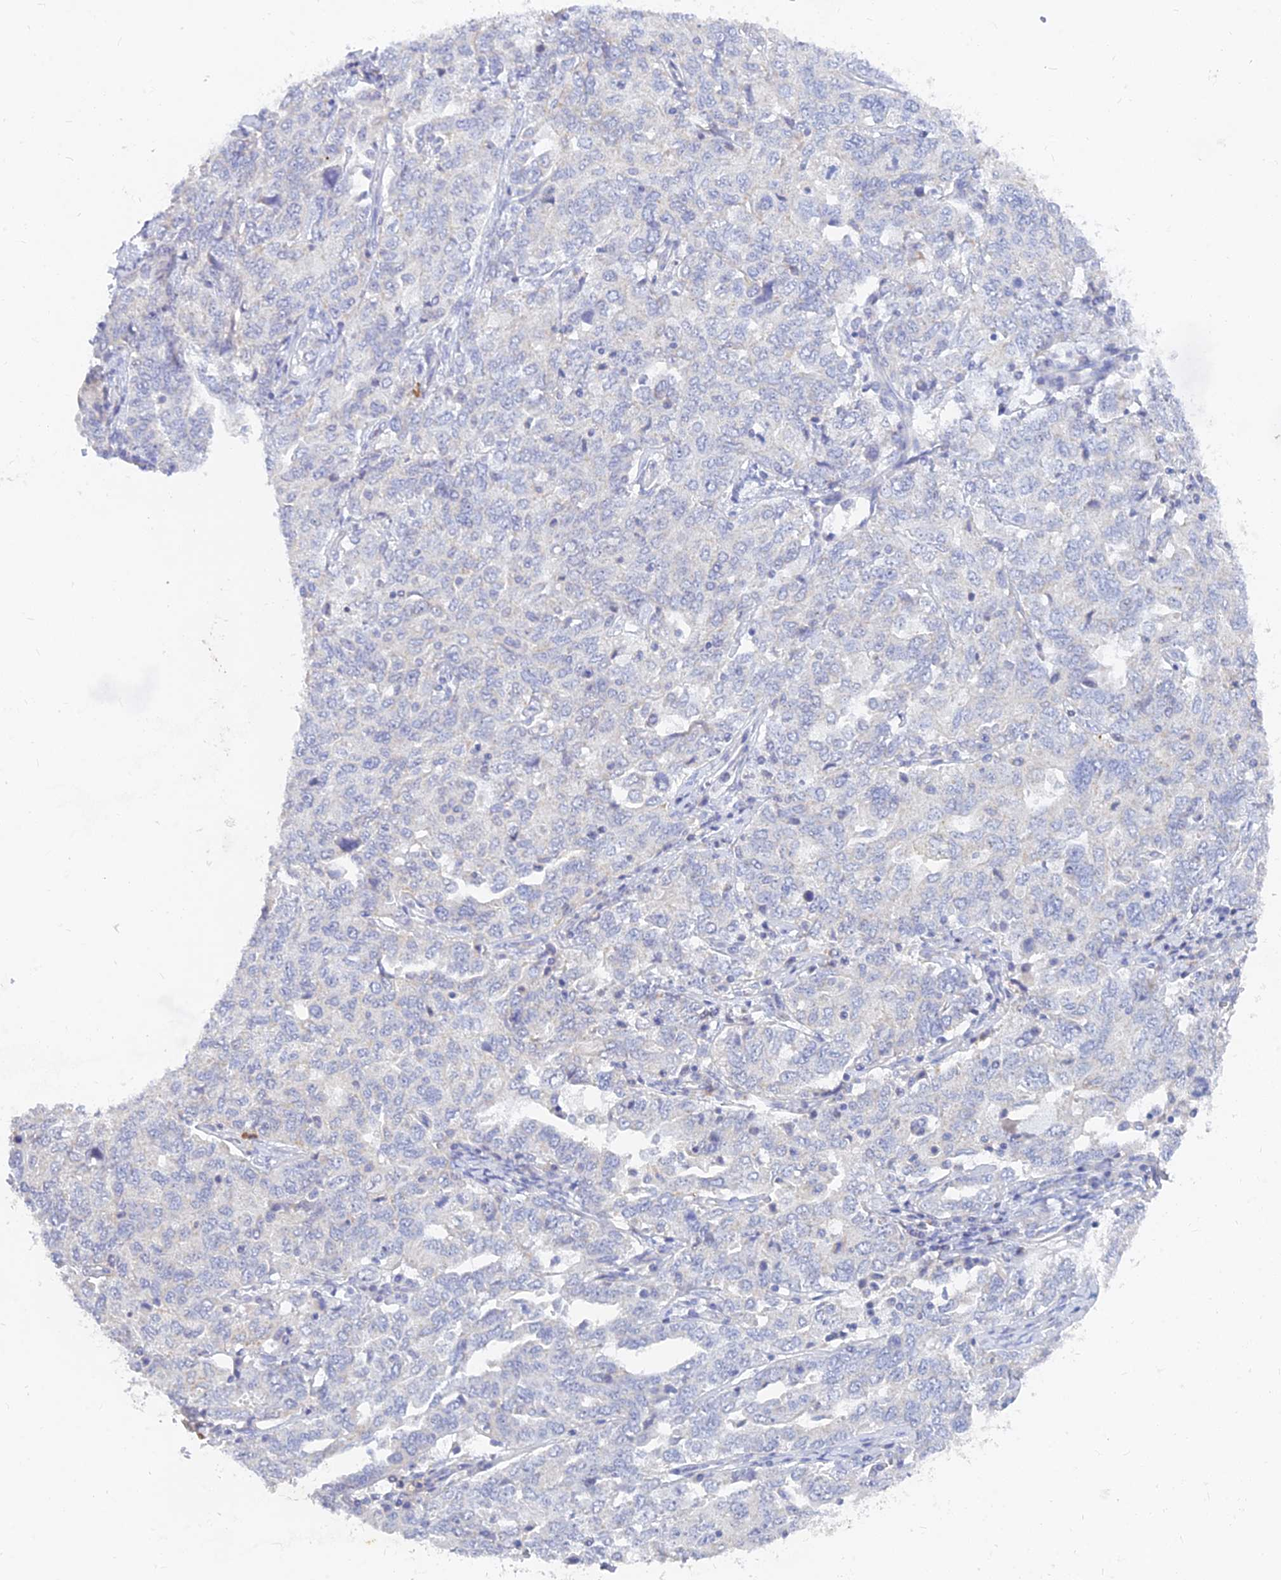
{"staining": {"intensity": "negative", "quantity": "none", "location": "none"}, "tissue": "ovarian cancer", "cell_type": "Tumor cells", "image_type": "cancer", "snomed": [{"axis": "morphology", "description": "Carcinoma, endometroid"}, {"axis": "topography", "description": "Ovary"}], "caption": "IHC of ovarian cancer (endometroid carcinoma) reveals no staining in tumor cells.", "gene": "LRIF1", "patient": {"sex": "female", "age": 62}}